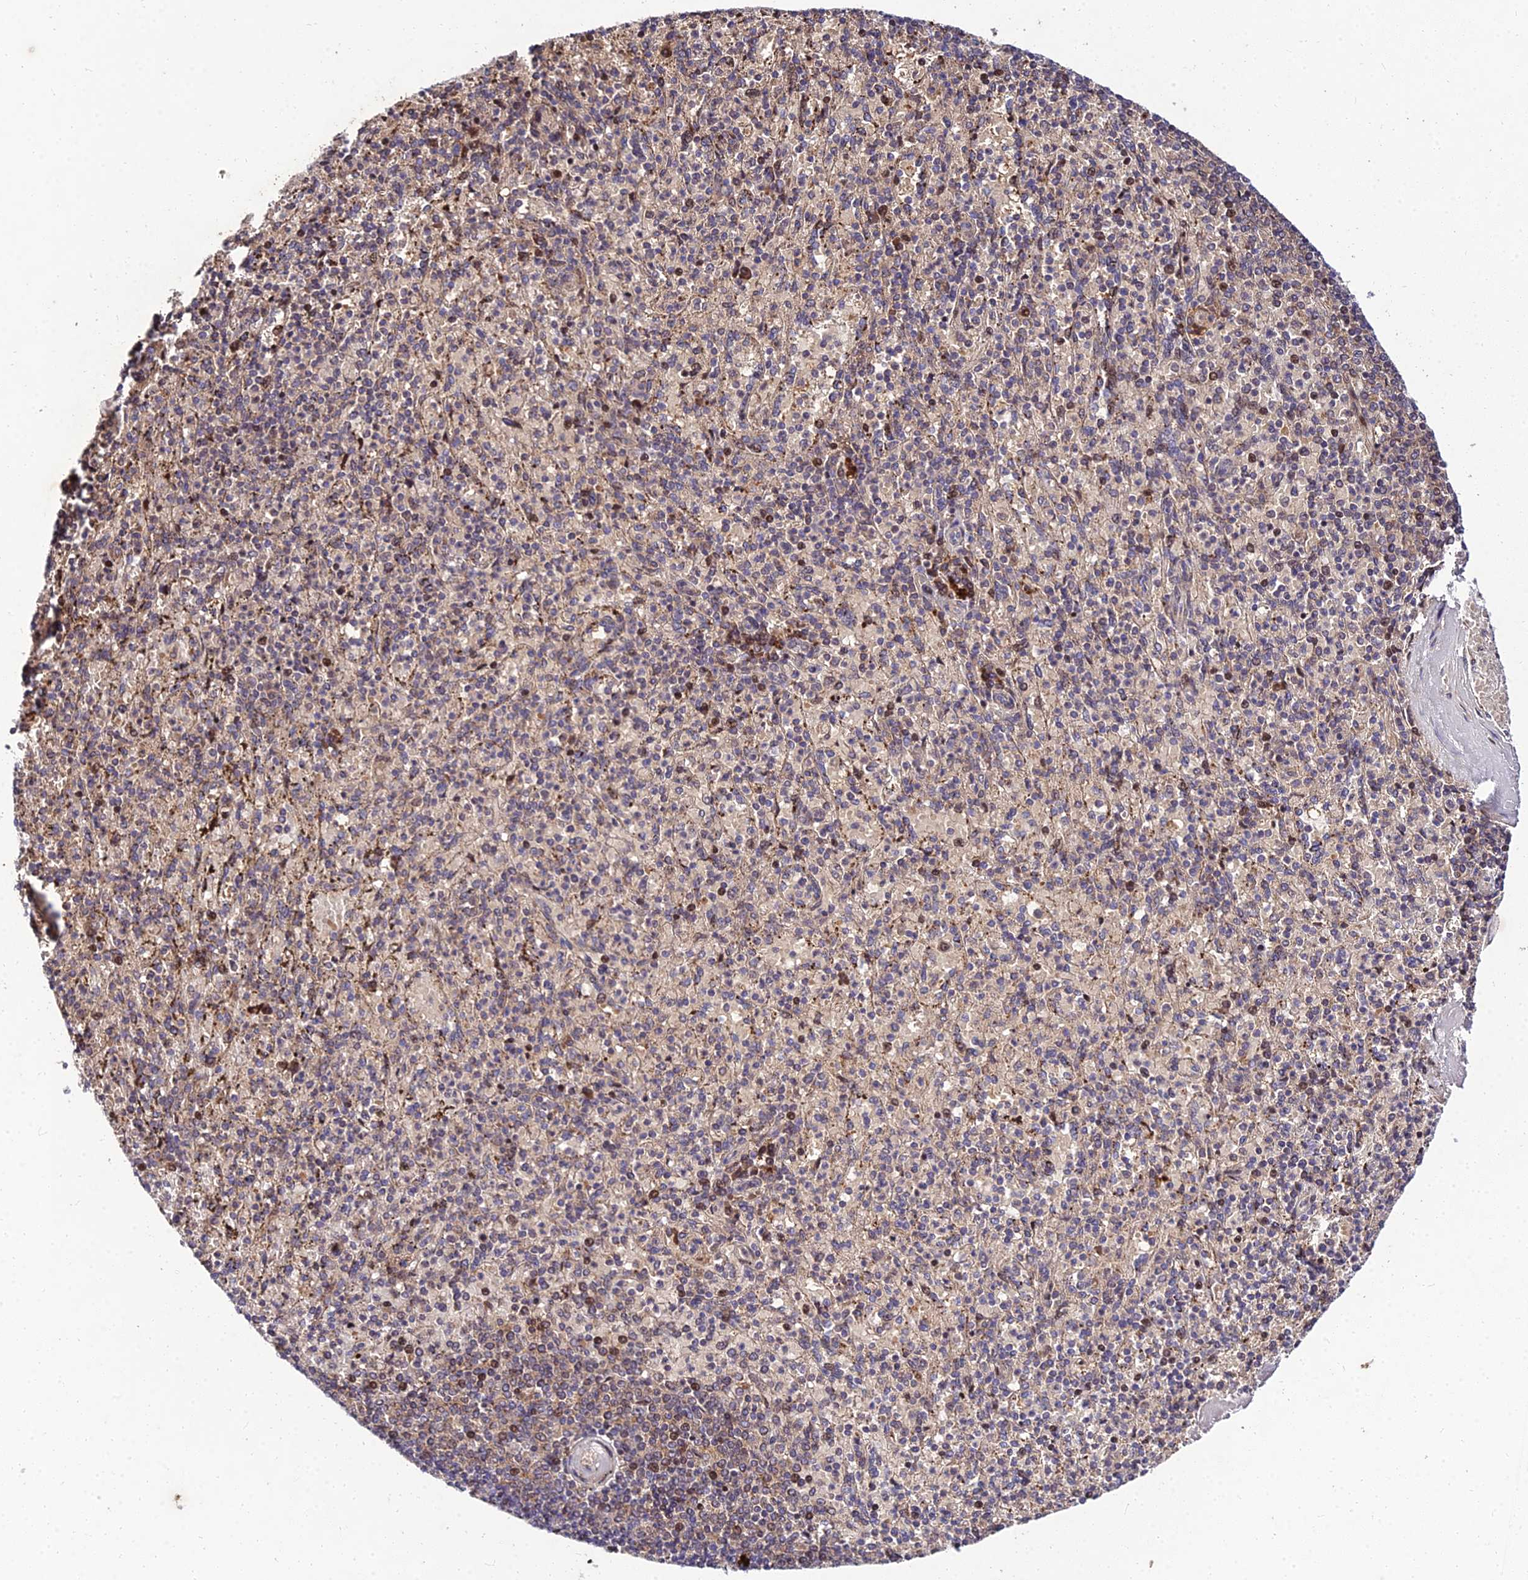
{"staining": {"intensity": "moderate", "quantity": "<25%", "location": "cytoplasmic/membranous,nuclear"}, "tissue": "spleen", "cell_type": "Cells in red pulp", "image_type": "normal", "snomed": [{"axis": "morphology", "description": "Normal tissue, NOS"}, {"axis": "topography", "description": "Spleen"}], "caption": "An IHC micrograph of normal tissue is shown. Protein staining in brown shows moderate cytoplasmic/membranous,nuclear positivity in spleen within cells in red pulp.", "gene": "MKKS", "patient": {"sex": "male", "age": 82}}